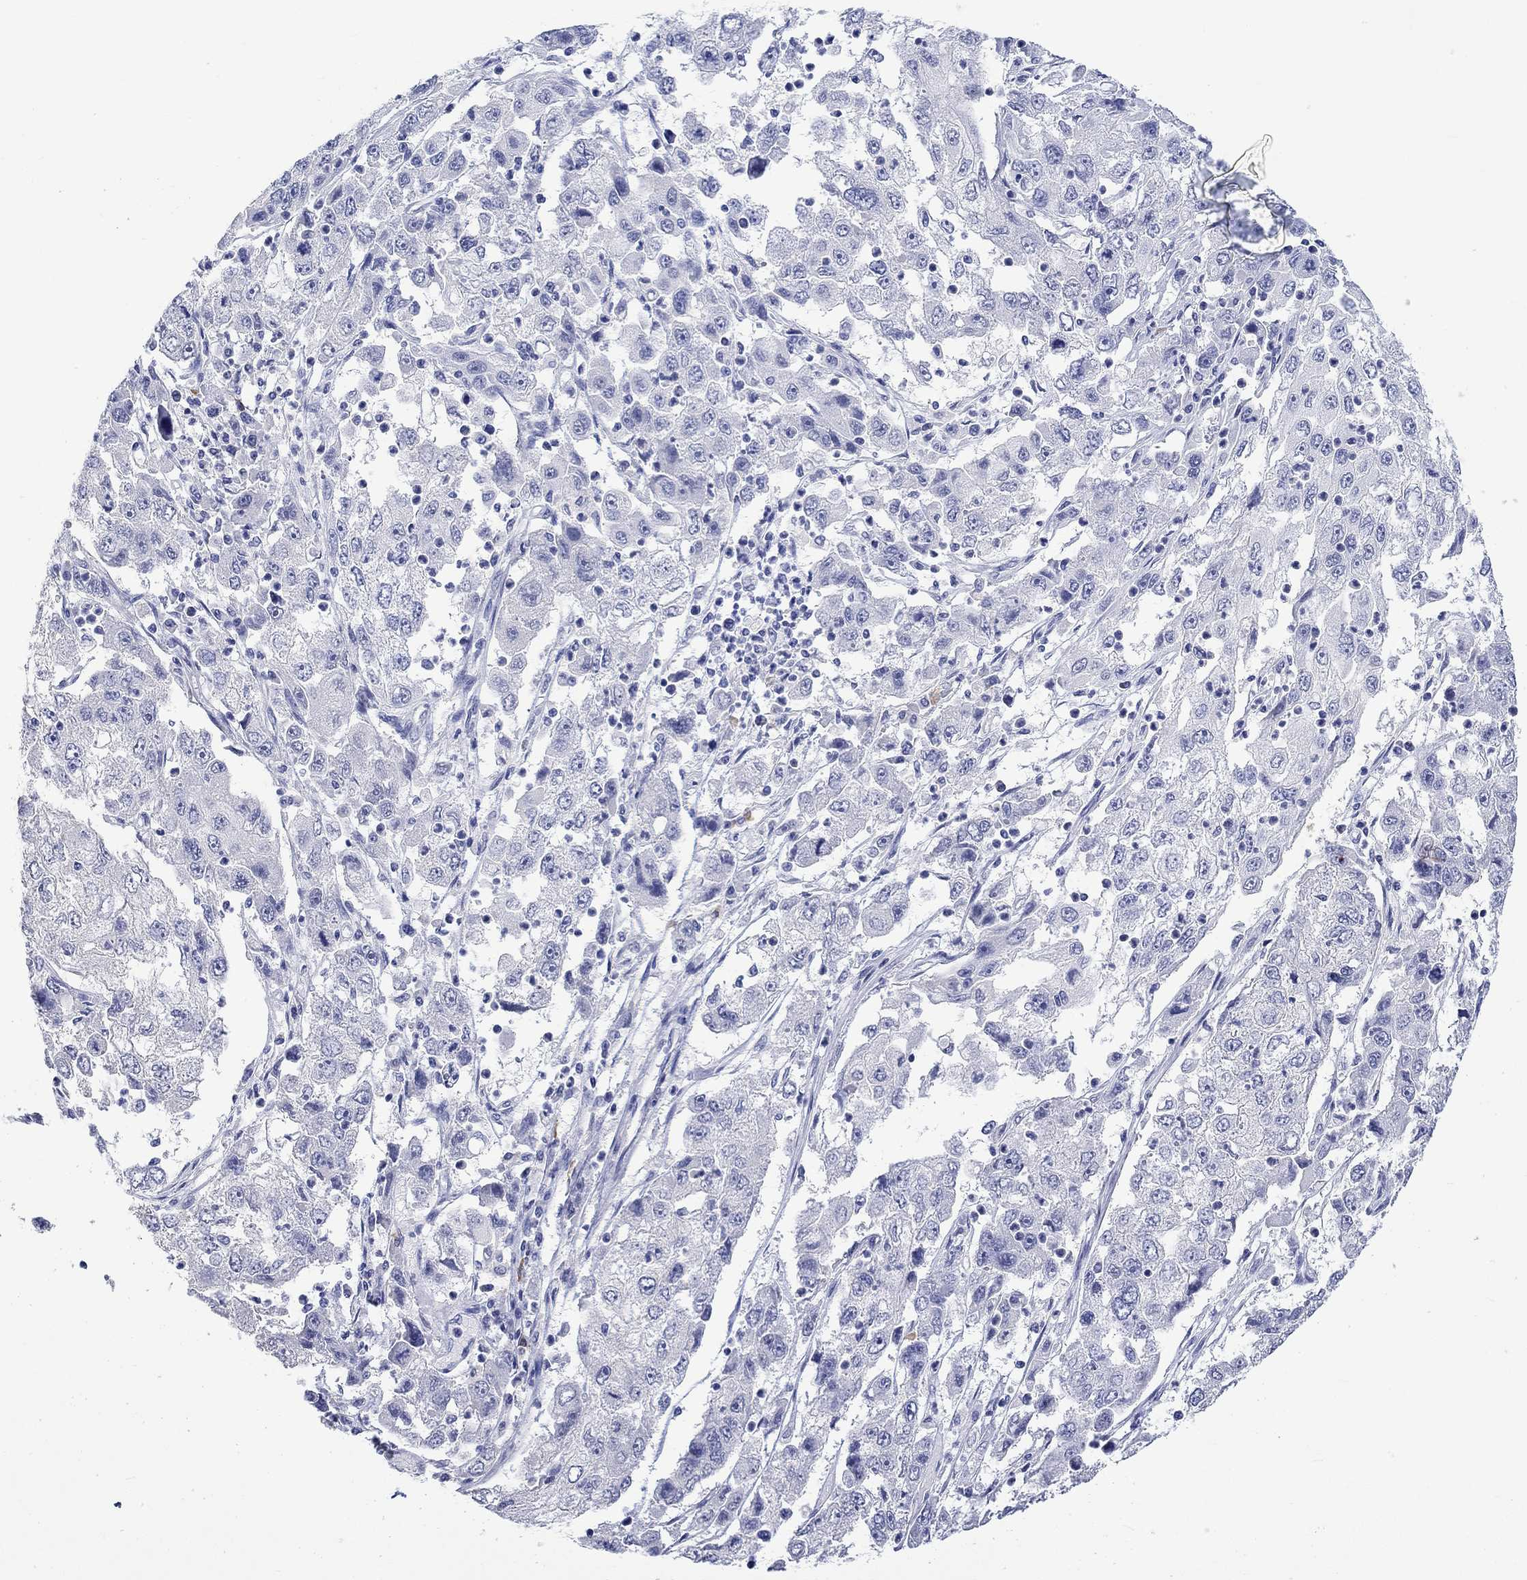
{"staining": {"intensity": "negative", "quantity": "none", "location": "none"}, "tissue": "cervical cancer", "cell_type": "Tumor cells", "image_type": "cancer", "snomed": [{"axis": "morphology", "description": "Squamous cell carcinoma, NOS"}, {"axis": "topography", "description": "Cervix"}], "caption": "Immunohistochemistry histopathology image of squamous cell carcinoma (cervical) stained for a protein (brown), which exhibits no staining in tumor cells.", "gene": "MSI1", "patient": {"sex": "female", "age": 36}}